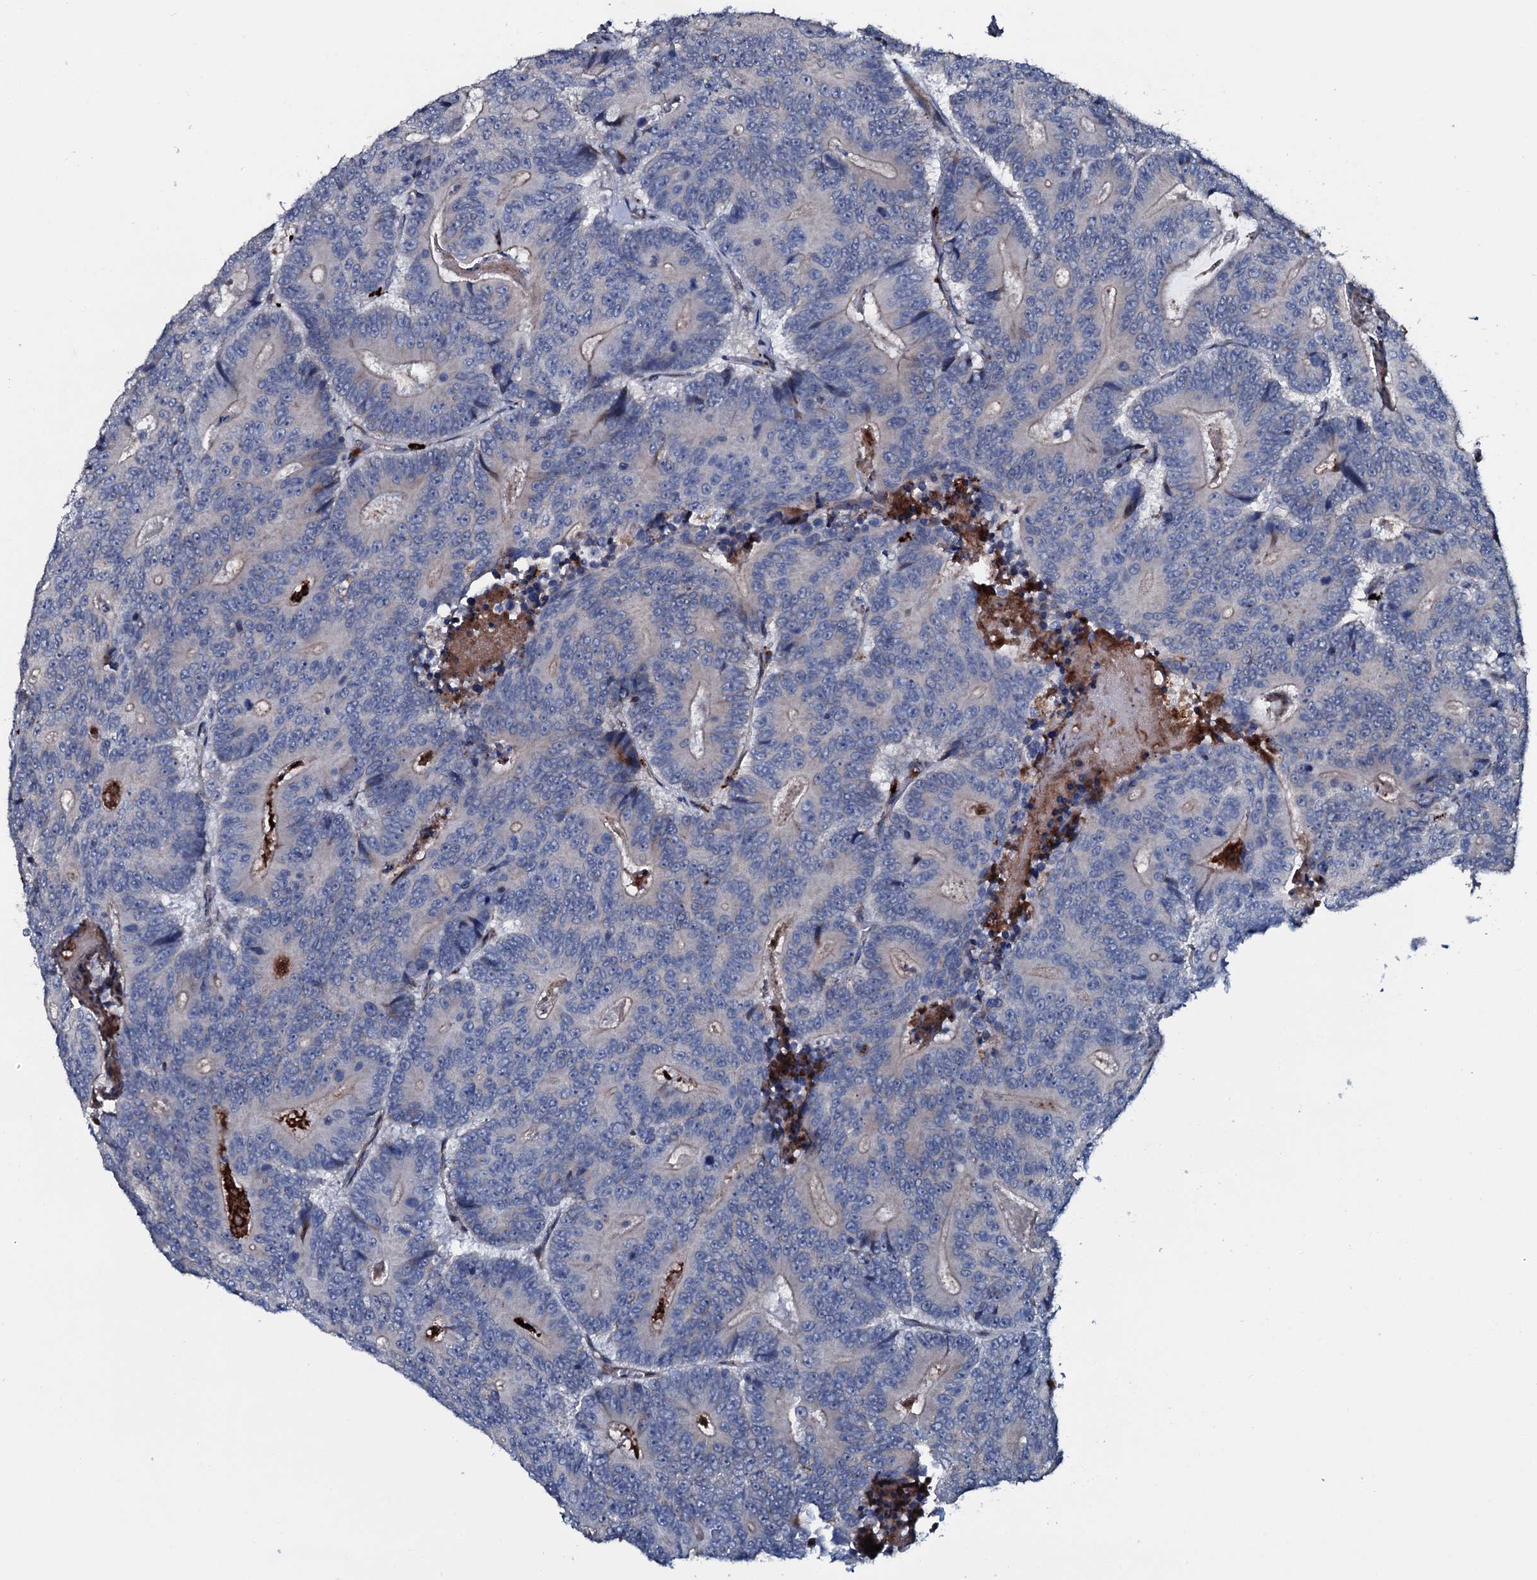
{"staining": {"intensity": "negative", "quantity": "none", "location": "none"}, "tissue": "colorectal cancer", "cell_type": "Tumor cells", "image_type": "cancer", "snomed": [{"axis": "morphology", "description": "Adenocarcinoma, NOS"}, {"axis": "topography", "description": "Colon"}], "caption": "The photomicrograph exhibits no staining of tumor cells in colorectal adenocarcinoma.", "gene": "IL12B", "patient": {"sex": "male", "age": 83}}